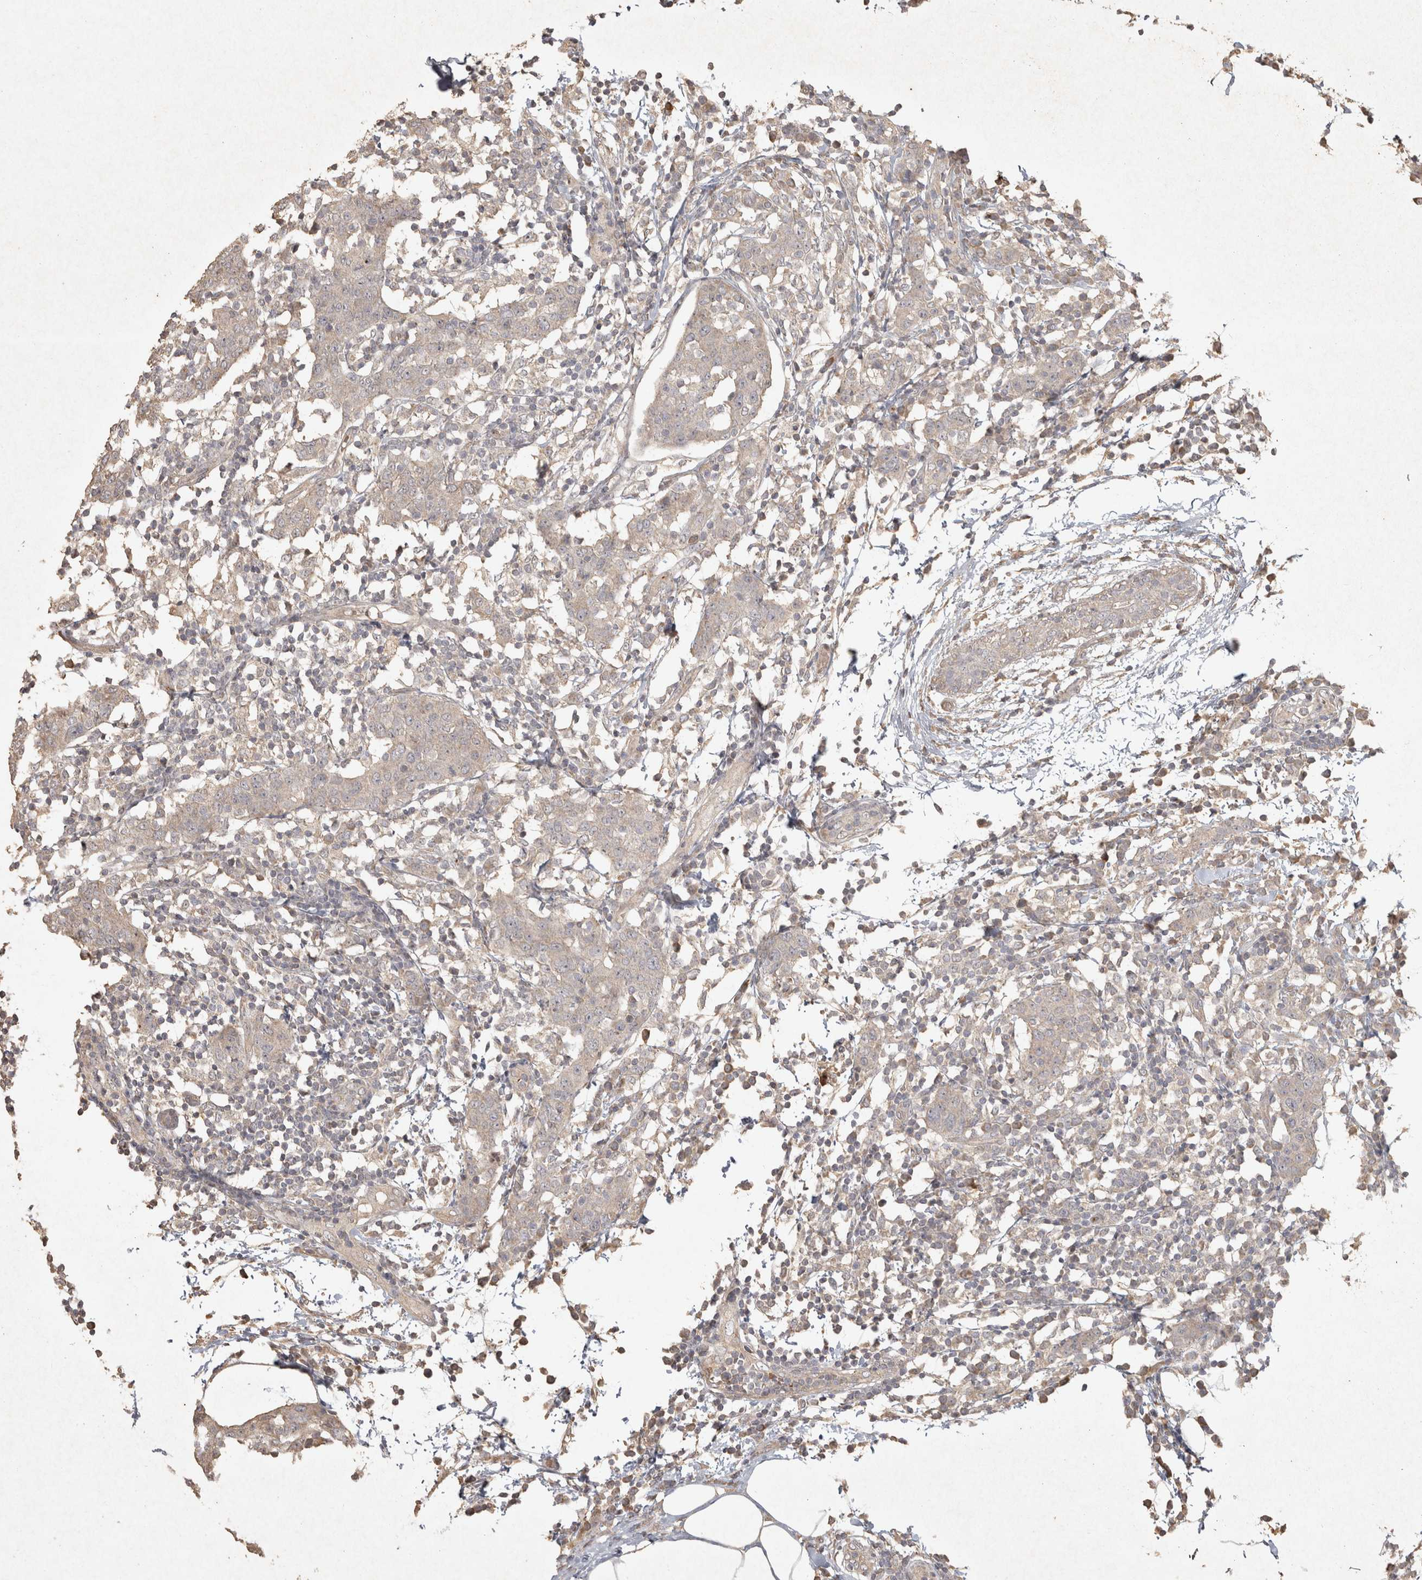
{"staining": {"intensity": "weak", "quantity": ">75%", "location": "cytoplasmic/membranous"}, "tissue": "breast cancer", "cell_type": "Tumor cells", "image_type": "cancer", "snomed": [{"axis": "morphology", "description": "Normal tissue, NOS"}, {"axis": "morphology", "description": "Duct carcinoma"}, {"axis": "topography", "description": "Breast"}], "caption": "A brown stain labels weak cytoplasmic/membranous expression of a protein in human breast cancer tumor cells.", "gene": "OSTN", "patient": {"sex": "female", "age": 37}}